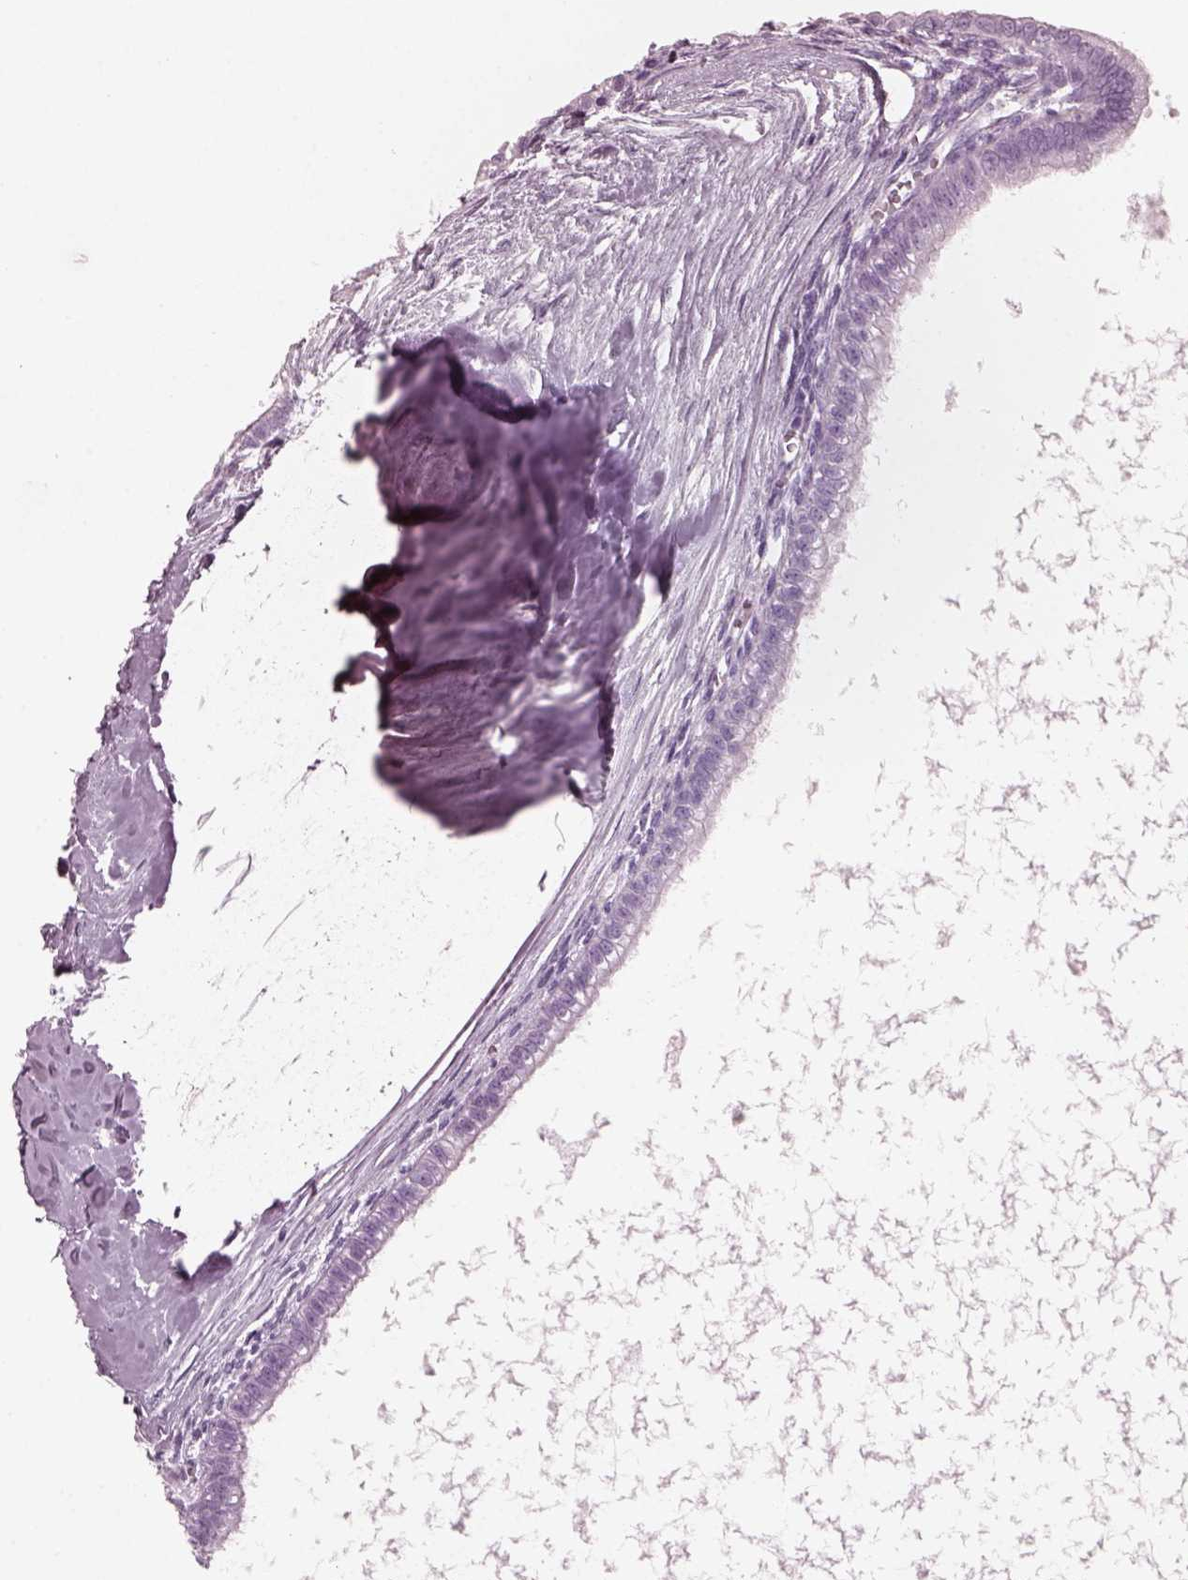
{"staining": {"intensity": "negative", "quantity": "none", "location": "none"}, "tissue": "testis cancer", "cell_type": "Tumor cells", "image_type": "cancer", "snomed": [{"axis": "morphology", "description": "Carcinoma, Embryonal, NOS"}, {"axis": "topography", "description": "Testis"}], "caption": "An image of testis embryonal carcinoma stained for a protein reveals no brown staining in tumor cells.", "gene": "RCVRN", "patient": {"sex": "male", "age": 37}}